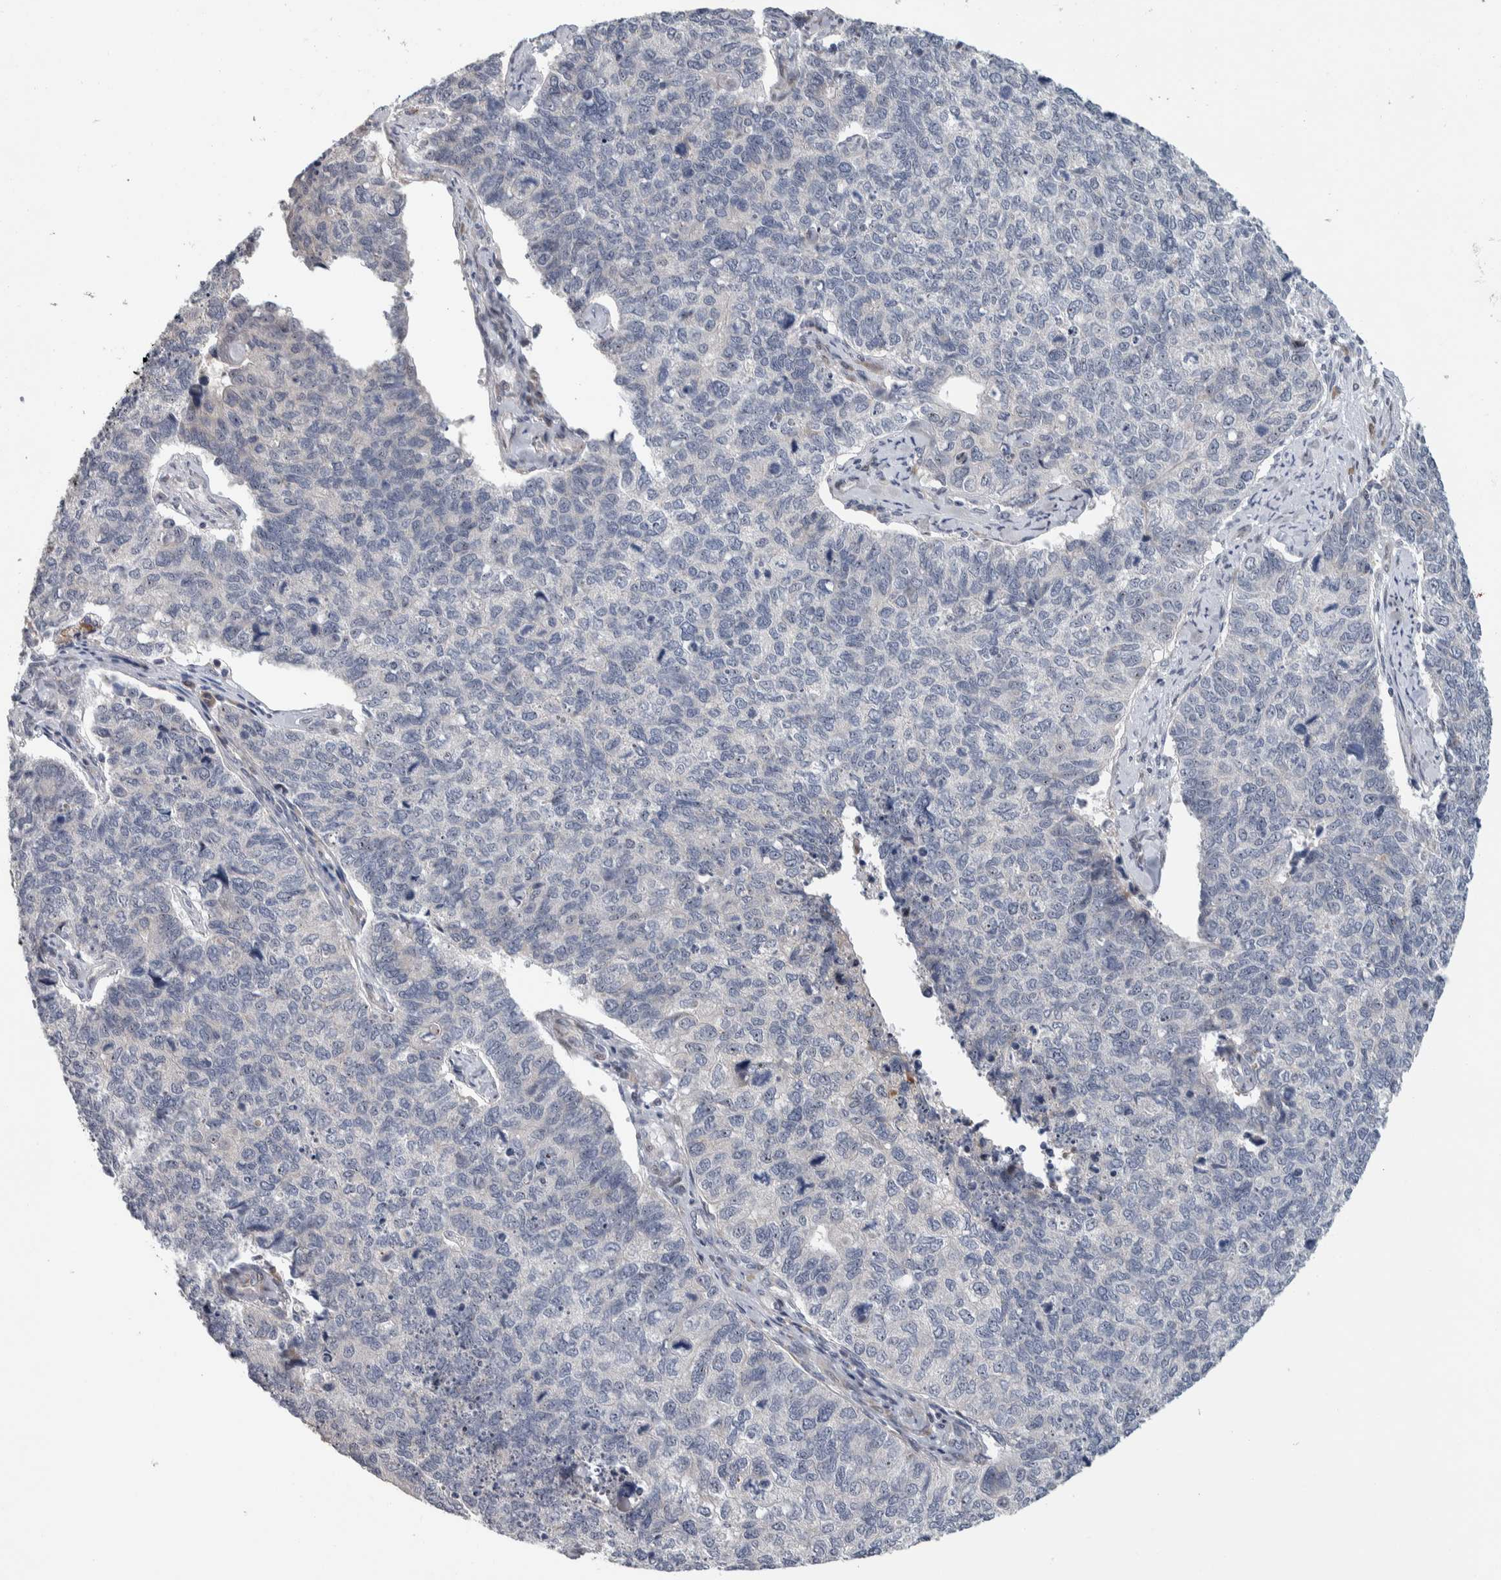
{"staining": {"intensity": "negative", "quantity": "none", "location": "none"}, "tissue": "cervical cancer", "cell_type": "Tumor cells", "image_type": "cancer", "snomed": [{"axis": "morphology", "description": "Squamous cell carcinoma, NOS"}, {"axis": "topography", "description": "Cervix"}], "caption": "An image of human cervical cancer is negative for staining in tumor cells.", "gene": "PRRG4", "patient": {"sex": "female", "age": 63}}